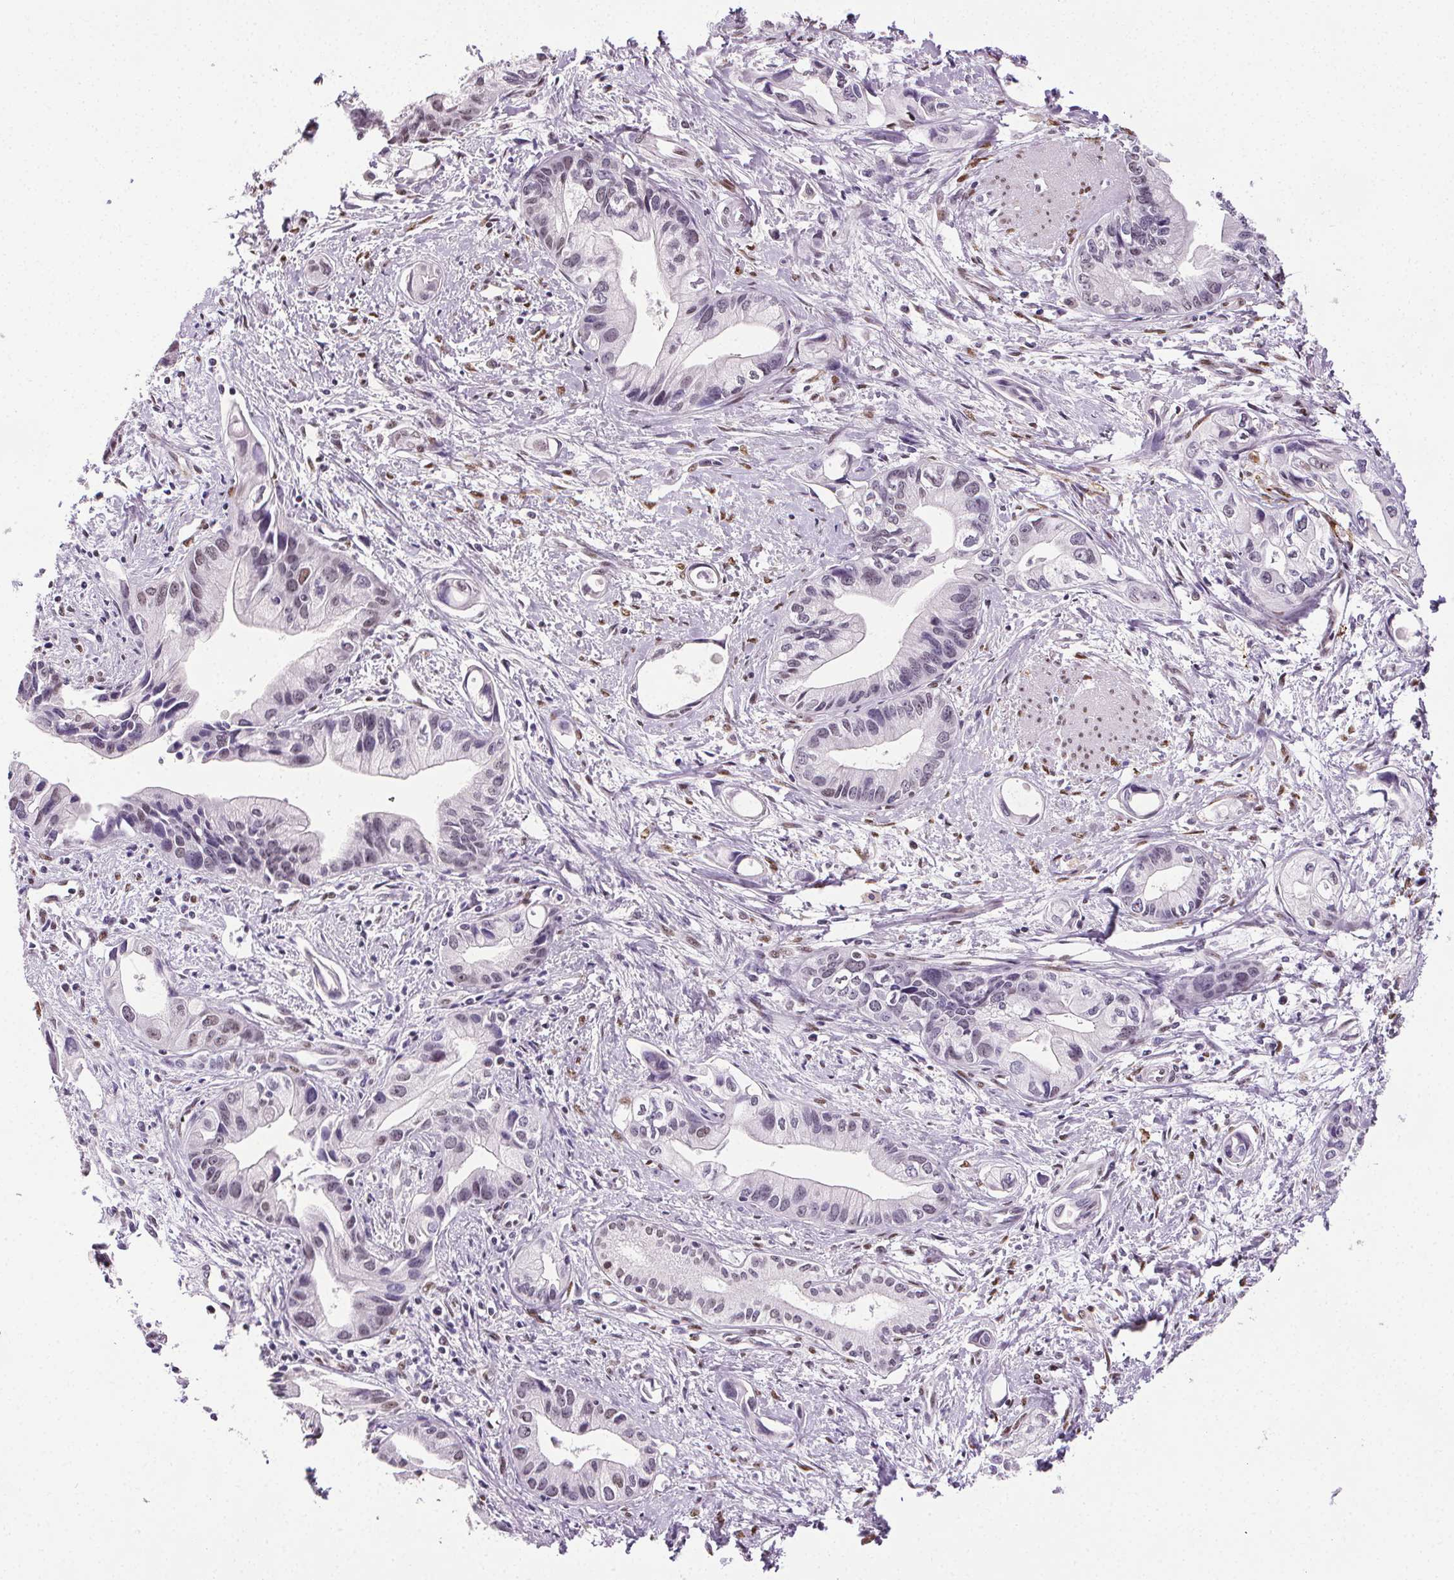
{"staining": {"intensity": "weak", "quantity": "<25%", "location": "nuclear"}, "tissue": "pancreatic cancer", "cell_type": "Tumor cells", "image_type": "cancer", "snomed": [{"axis": "morphology", "description": "Adenocarcinoma, NOS"}, {"axis": "topography", "description": "Pancreas"}], "caption": "A histopathology image of pancreatic cancer stained for a protein shows no brown staining in tumor cells. The staining is performed using DAB brown chromogen with nuclei counter-stained in using hematoxylin.", "gene": "GP6", "patient": {"sex": "female", "age": 61}}